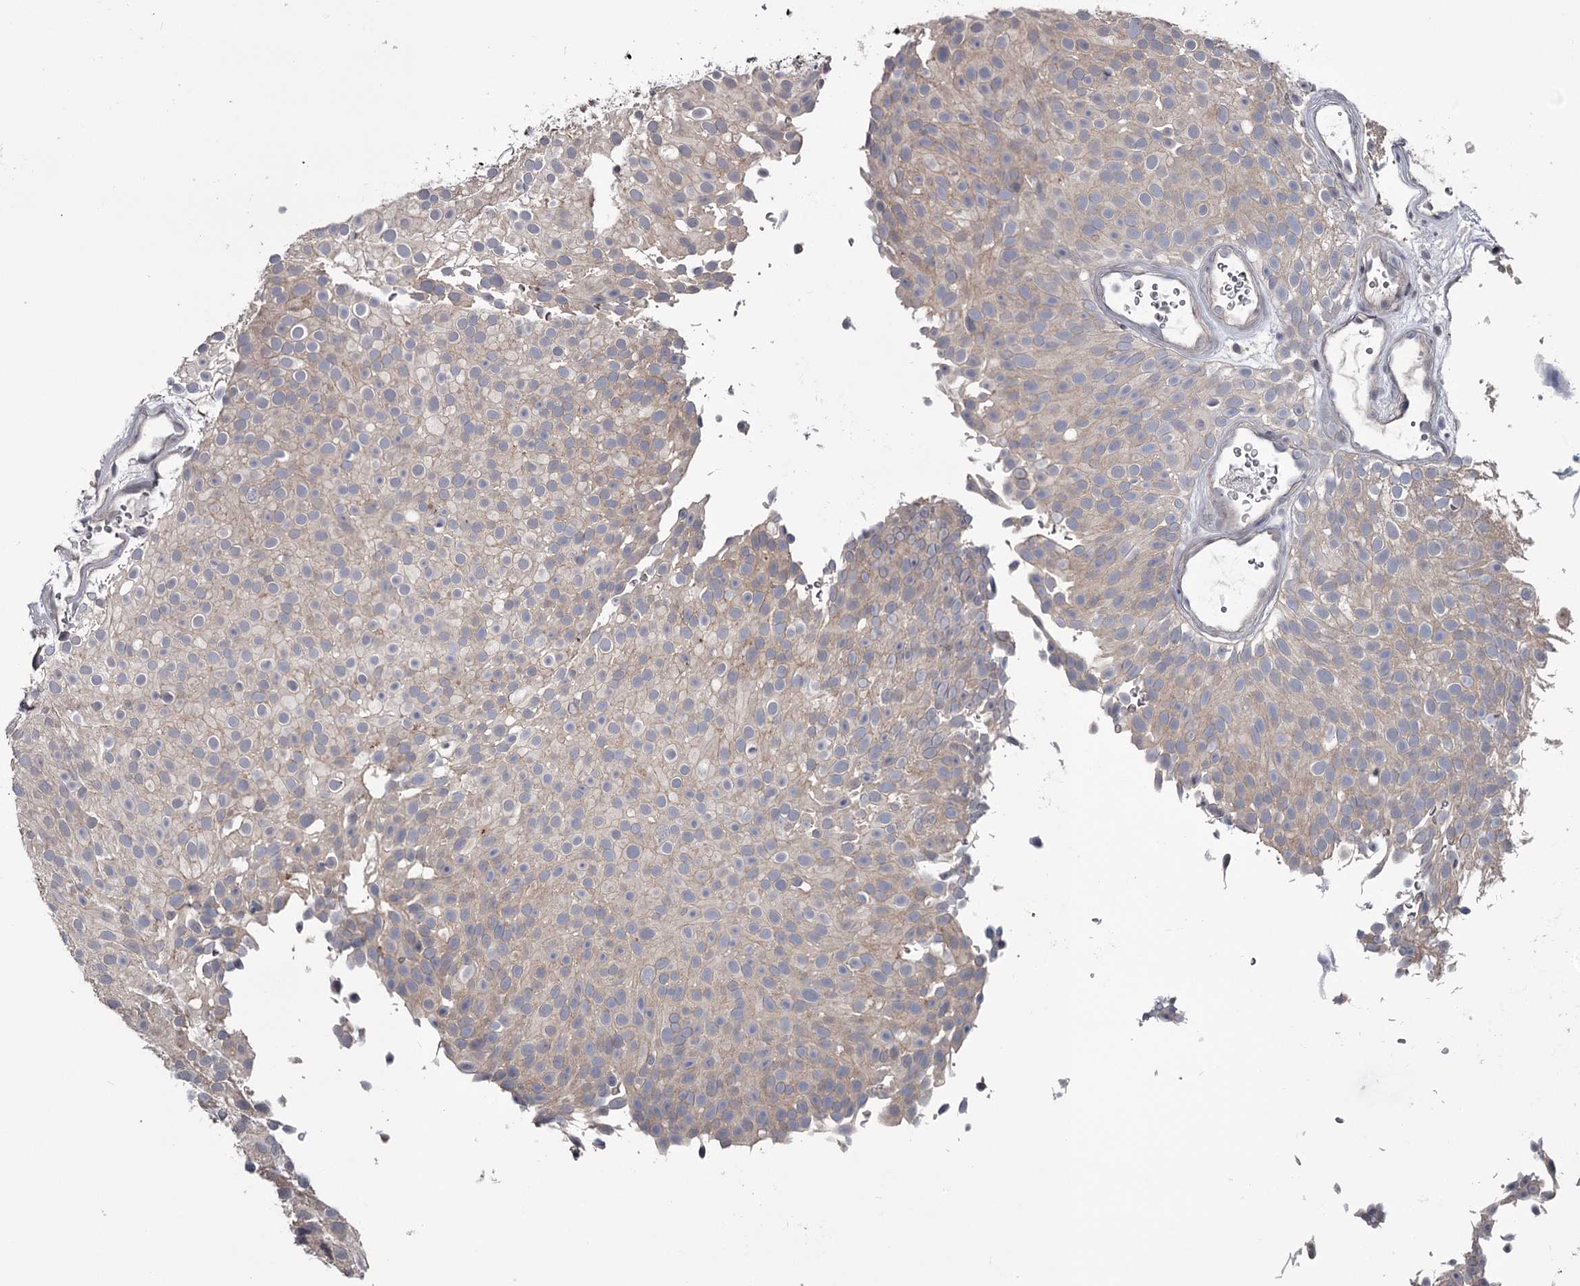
{"staining": {"intensity": "negative", "quantity": "none", "location": "none"}, "tissue": "urothelial cancer", "cell_type": "Tumor cells", "image_type": "cancer", "snomed": [{"axis": "morphology", "description": "Urothelial carcinoma, Low grade"}, {"axis": "topography", "description": "Urinary bladder"}], "caption": "Urothelial cancer stained for a protein using IHC exhibits no expression tumor cells.", "gene": "DAO", "patient": {"sex": "male", "age": 78}}